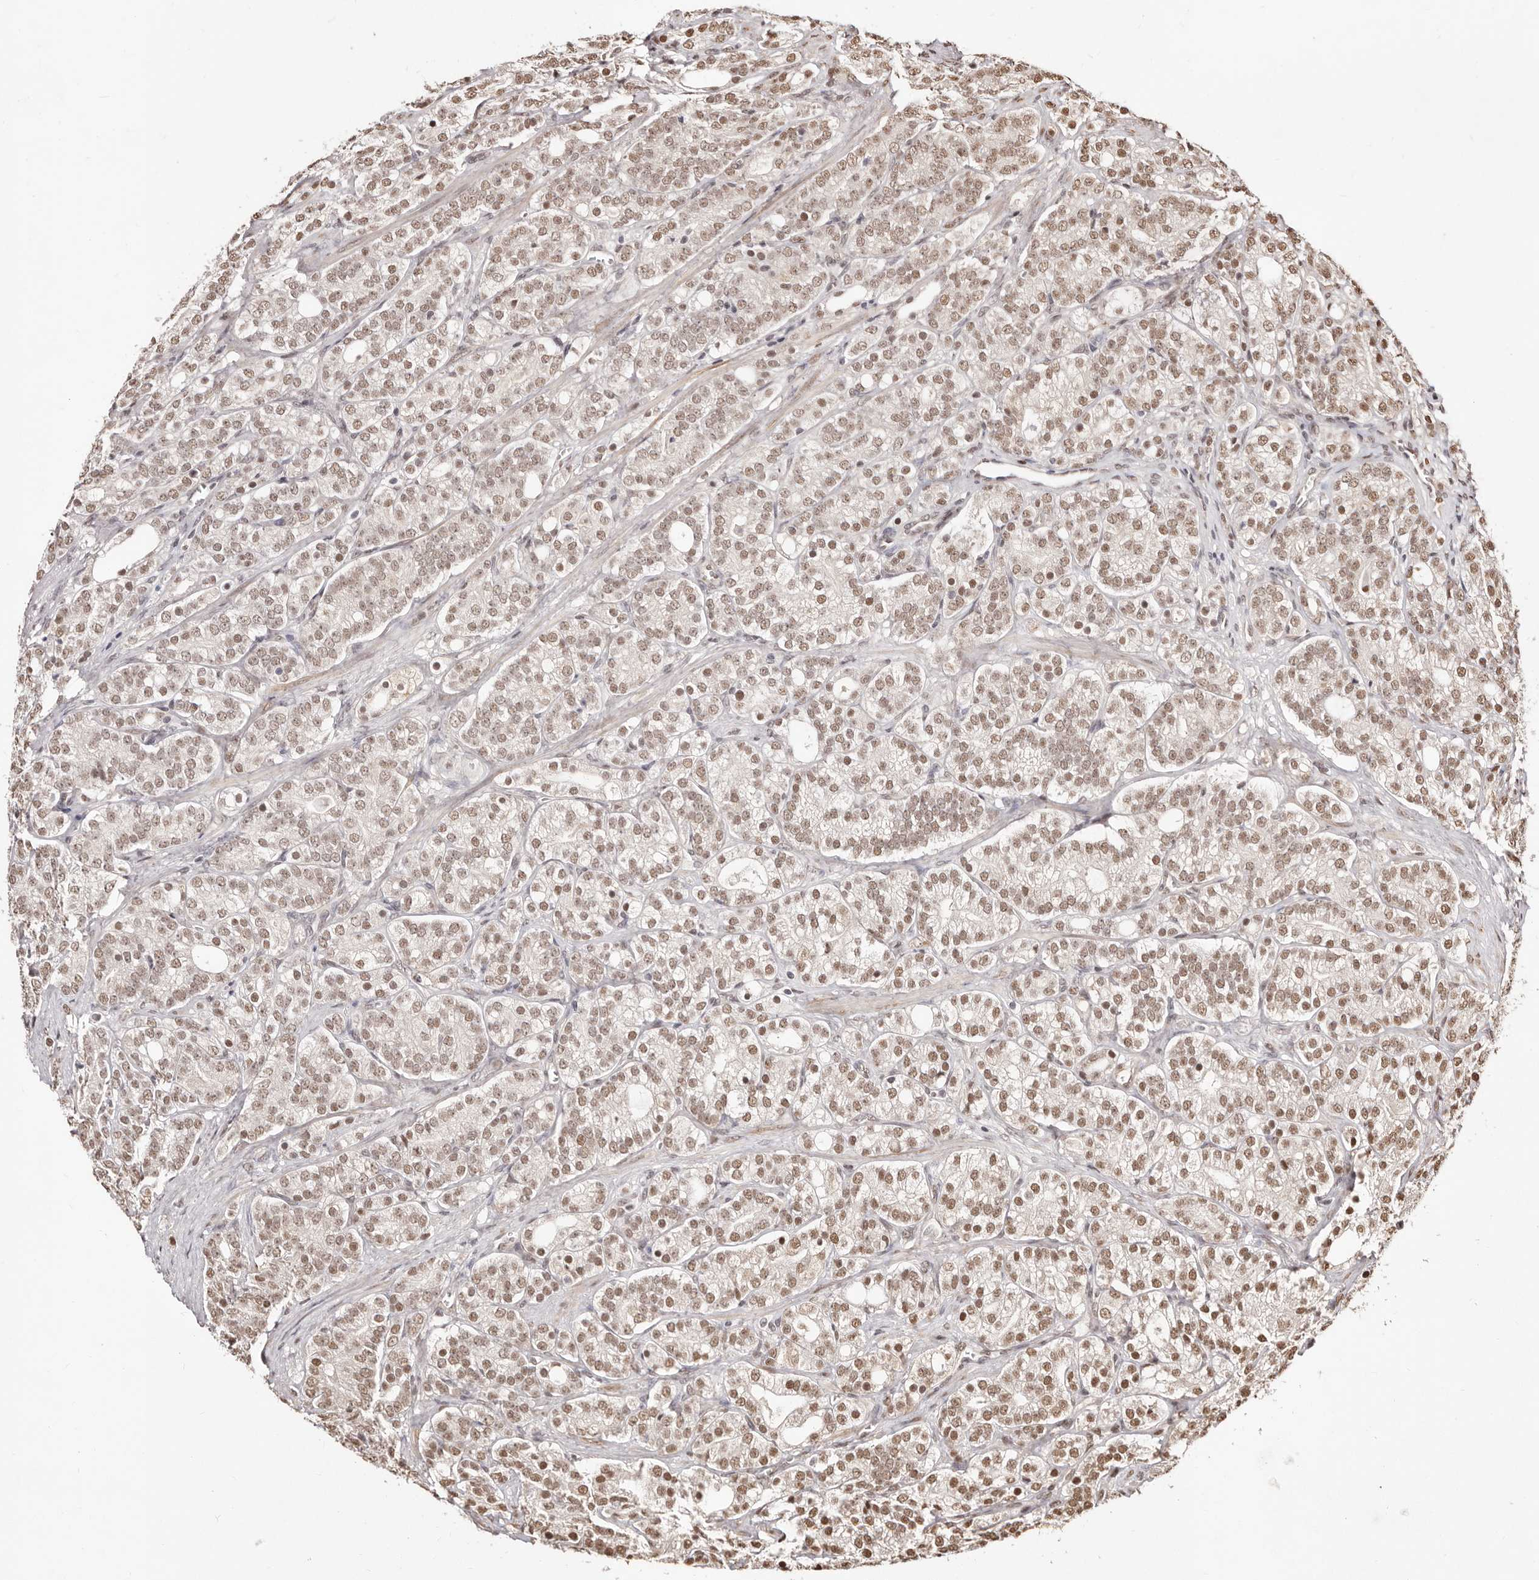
{"staining": {"intensity": "moderate", "quantity": ">75%", "location": "nuclear"}, "tissue": "prostate cancer", "cell_type": "Tumor cells", "image_type": "cancer", "snomed": [{"axis": "morphology", "description": "Adenocarcinoma, High grade"}, {"axis": "topography", "description": "Prostate"}], "caption": "IHC of prostate cancer (high-grade adenocarcinoma) demonstrates medium levels of moderate nuclear staining in about >75% of tumor cells.", "gene": "BICRAL", "patient": {"sex": "male", "age": 57}}